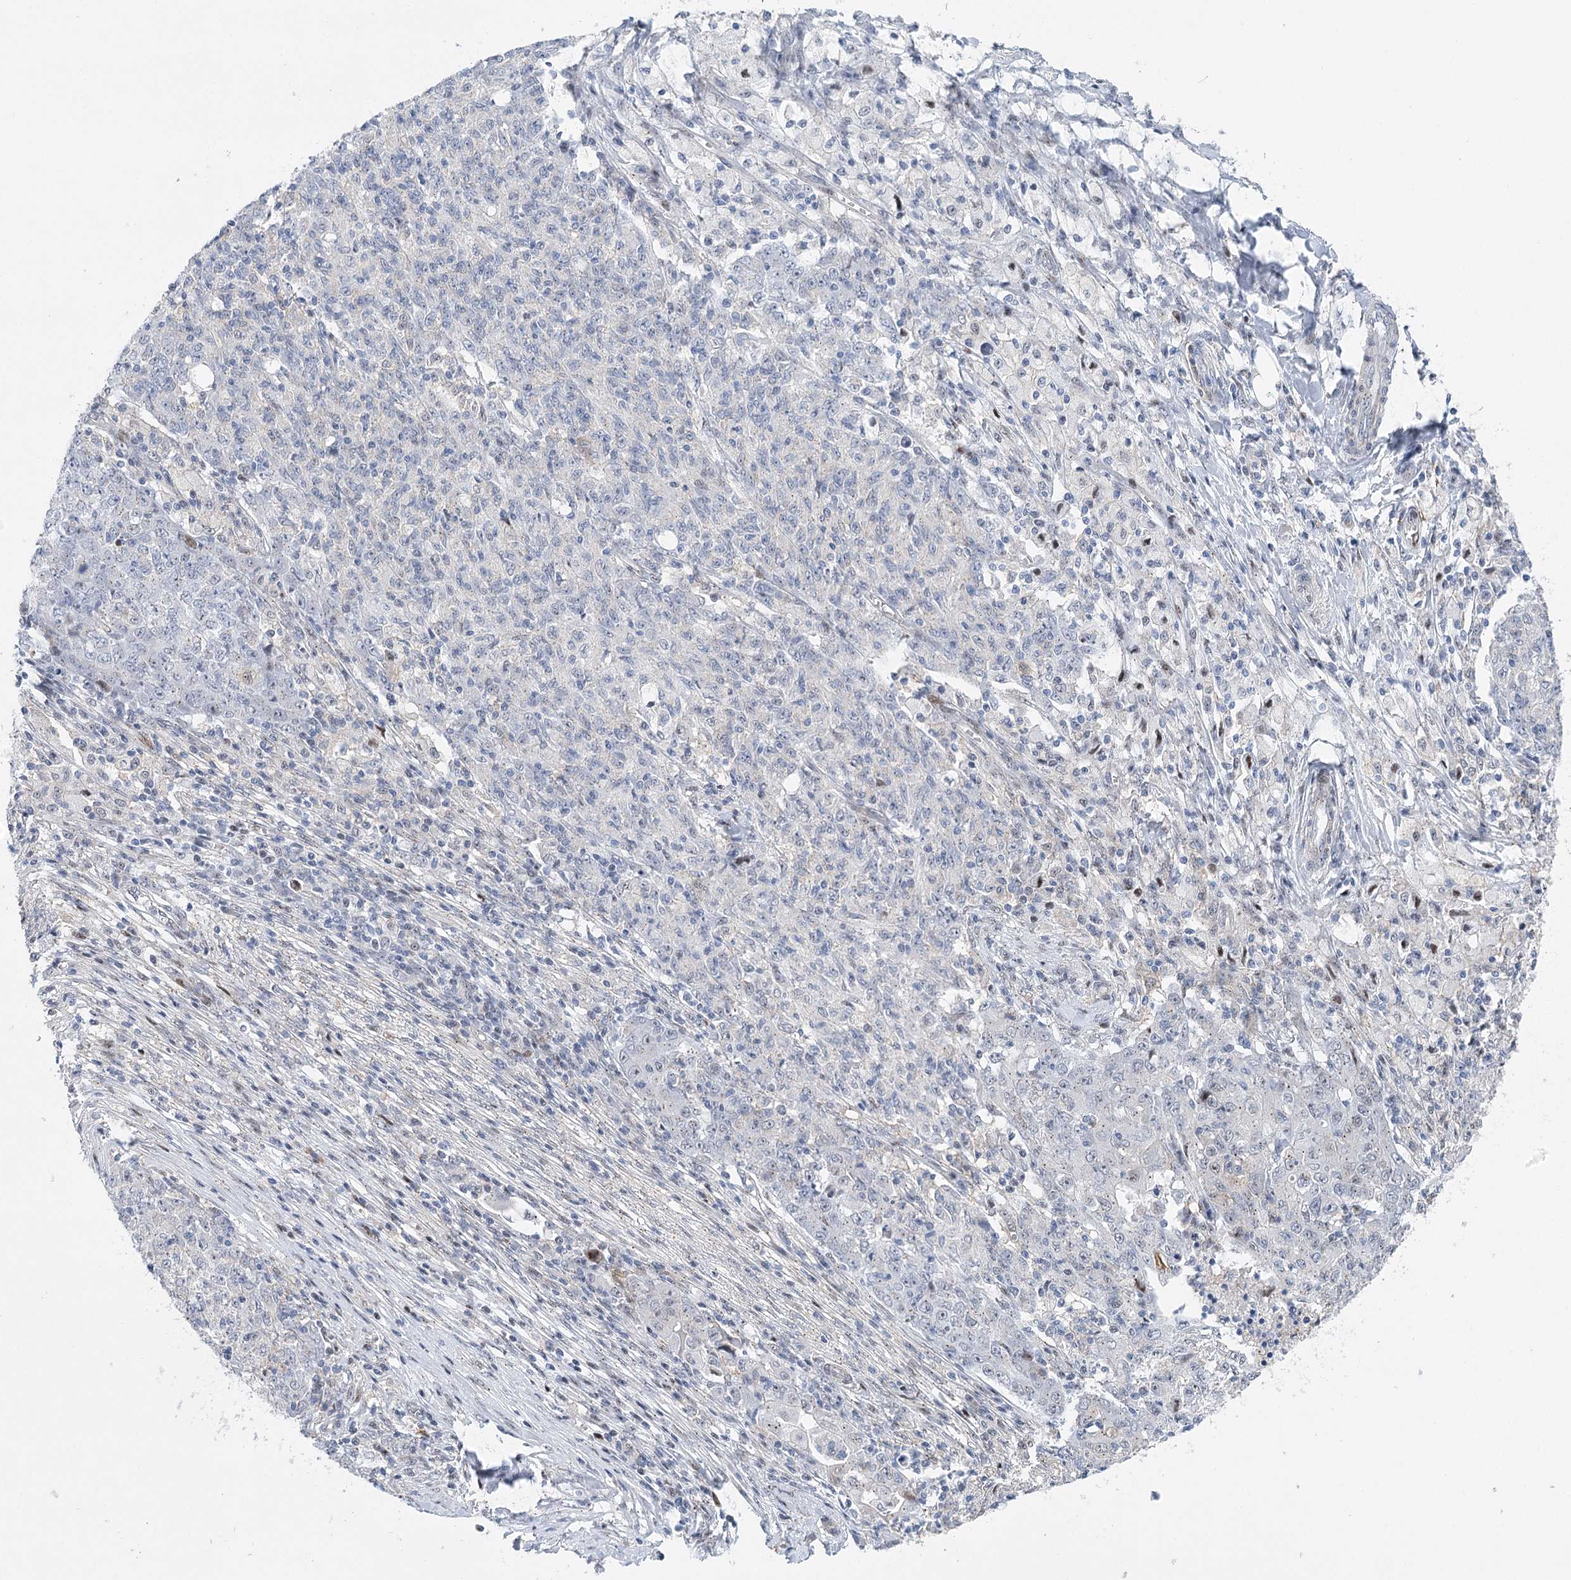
{"staining": {"intensity": "negative", "quantity": "none", "location": "none"}, "tissue": "ovarian cancer", "cell_type": "Tumor cells", "image_type": "cancer", "snomed": [{"axis": "morphology", "description": "Carcinoma, endometroid"}, {"axis": "topography", "description": "Ovary"}], "caption": "Protein analysis of ovarian endometroid carcinoma displays no significant staining in tumor cells.", "gene": "CAMTA1", "patient": {"sex": "female", "age": 42}}